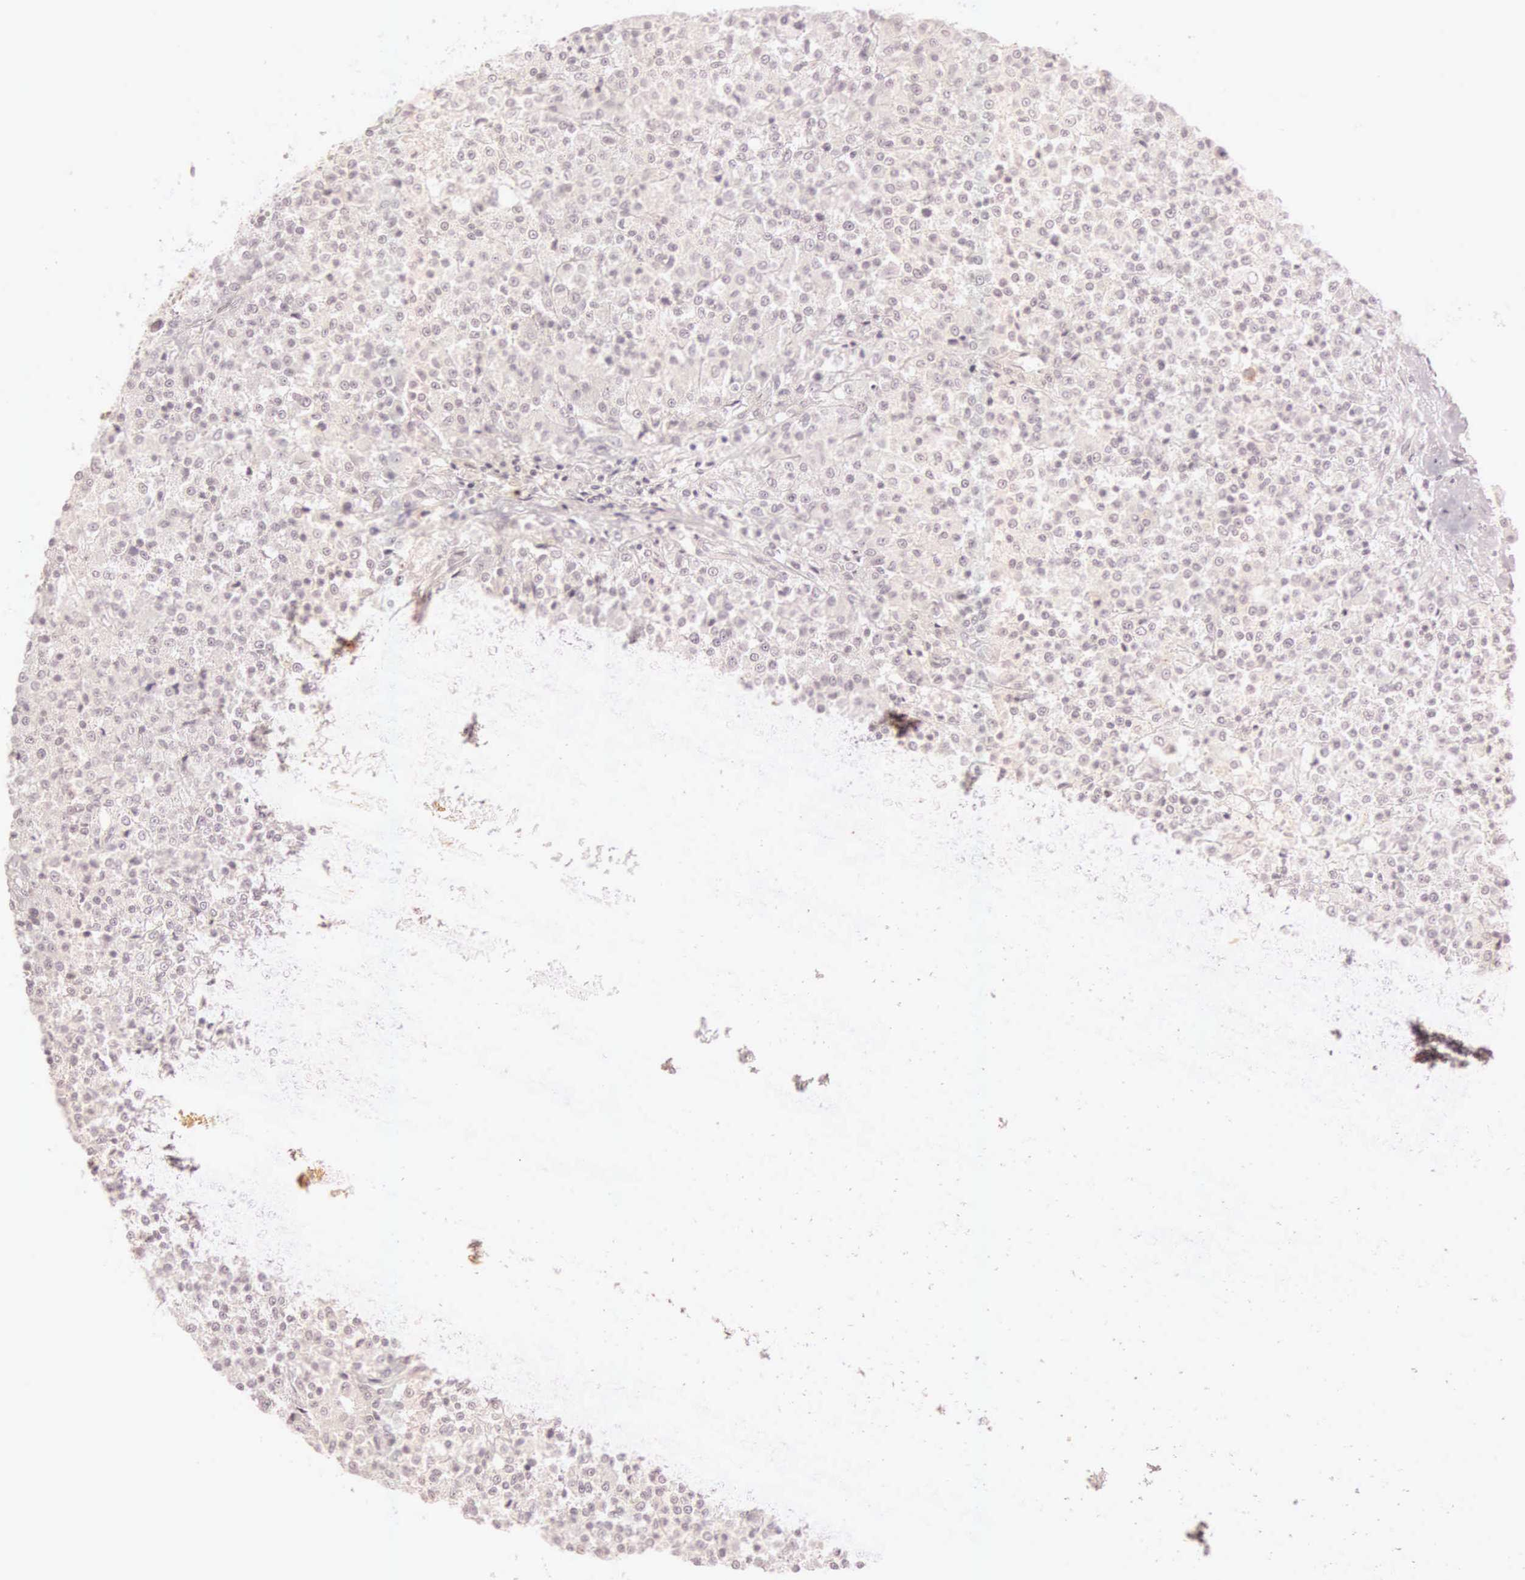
{"staining": {"intensity": "weak", "quantity": ">75%", "location": "cytoplasmic/membranous"}, "tissue": "testis cancer", "cell_type": "Tumor cells", "image_type": "cancer", "snomed": [{"axis": "morphology", "description": "Seminoma, NOS"}, {"axis": "topography", "description": "Testis"}], "caption": "Immunohistochemical staining of human testis cancer demonstrates low levels of weak cytoplasmic/membranous positivity in approximately >75% of tumor cells.", "gene": "CEP170B", "patient": {"sex": "male", "age": 59}}